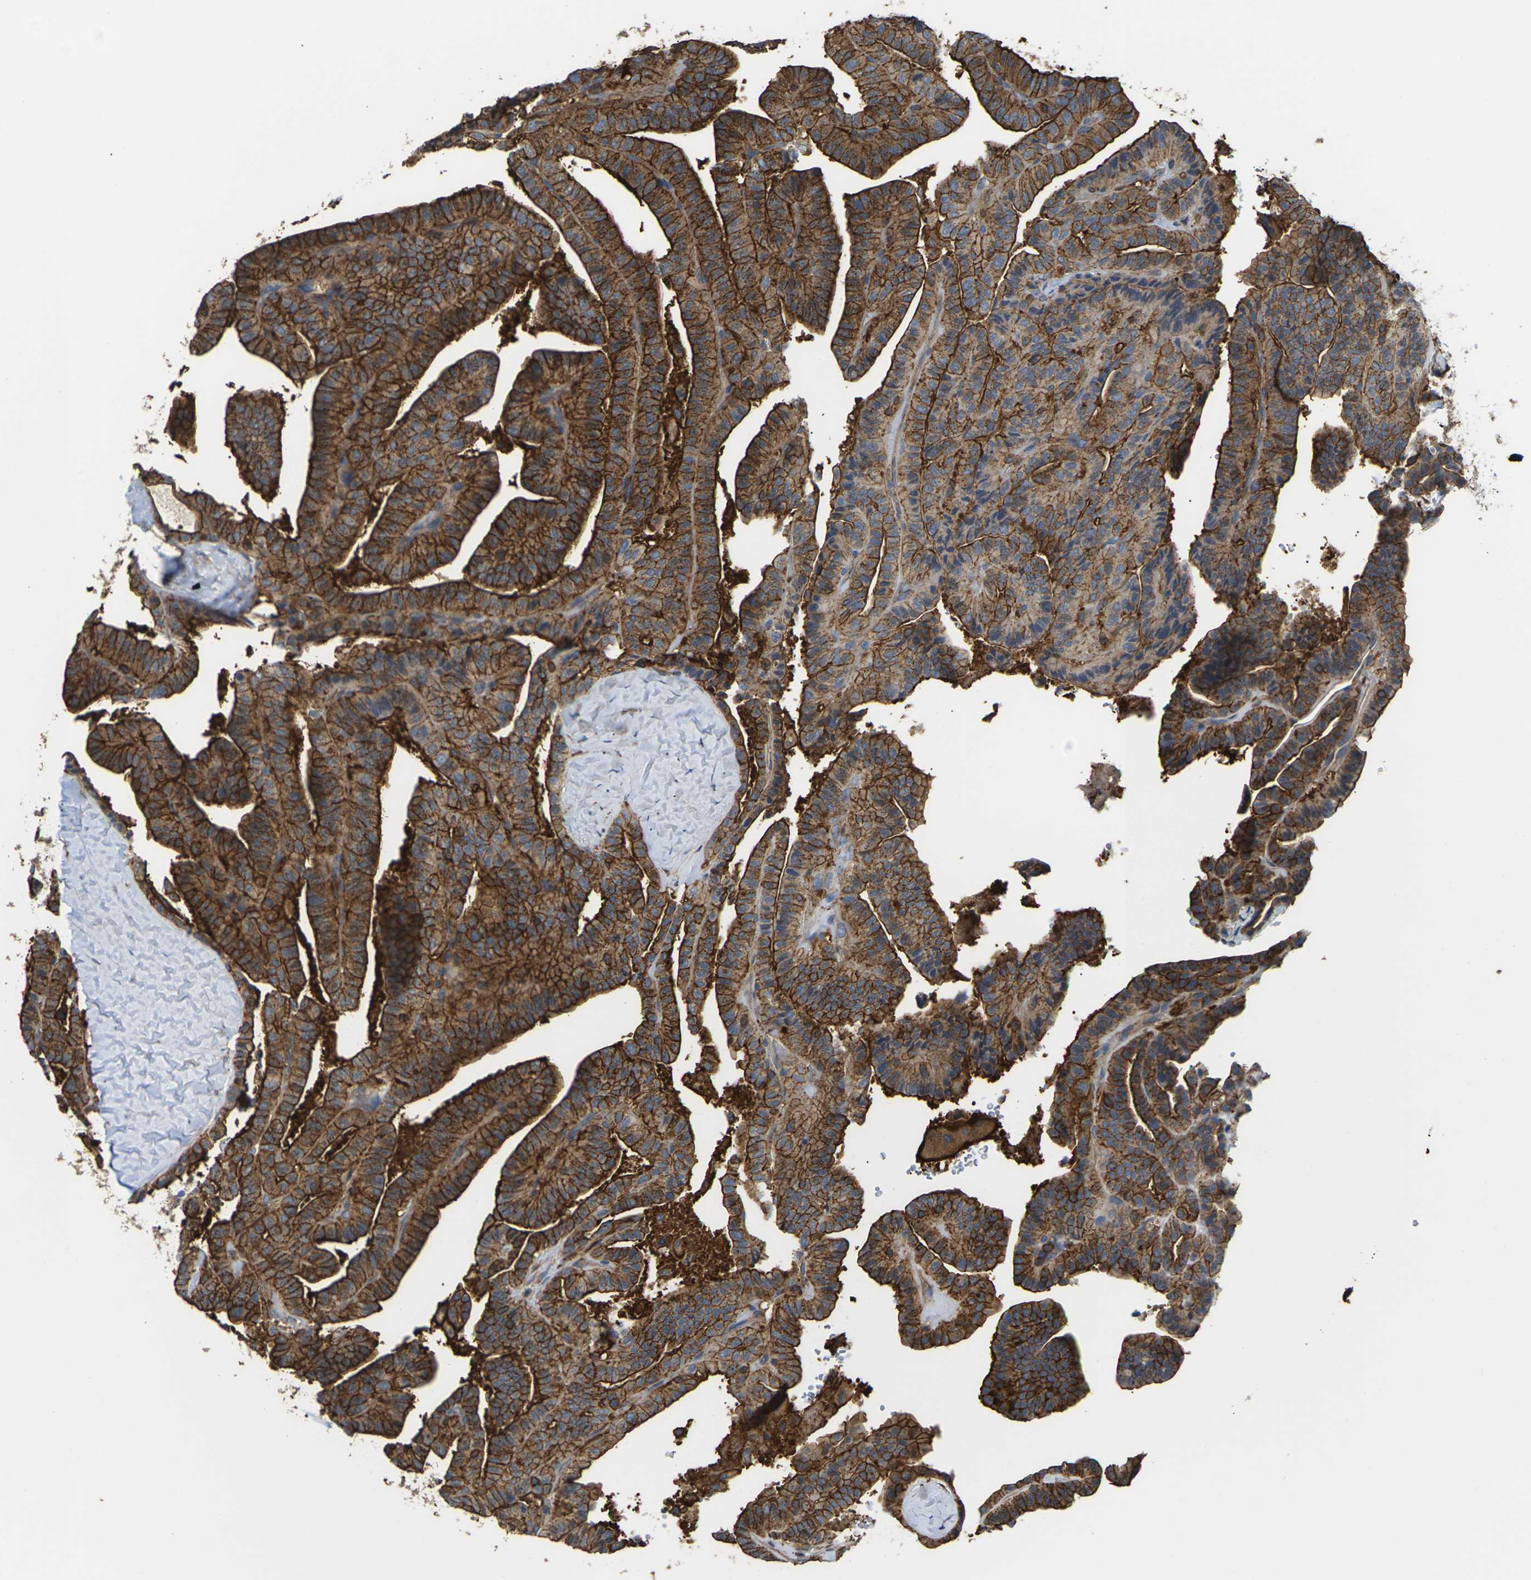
{"staining": {"intensity": "strong", "quantity": ">75%", "location": "cytoplasmic/membranous"}, "tissue": "thyroid cancer", "cell_type": "Tumor cells", "image_type": "cancer", "snomed": [{"axis": "morphology", "description": "Papillary adenocarcinoma, NOS"}, {"axis": "topography", "description": "Thyroid gland"}], "caption": "Immunohistochemistry (IHC) image of neoplastic tissue: human thyroid cancer (papillary adenocarcinoma) stained using IHC demonstrates high levels of strong protein expression localized specifically in the cytoplasmic/membranous of tumor cells, appearing as a cytoplasmic/membranous brown color.", "gene": "IQGAP1", "patient": {"sex": "male", "age": 77}}